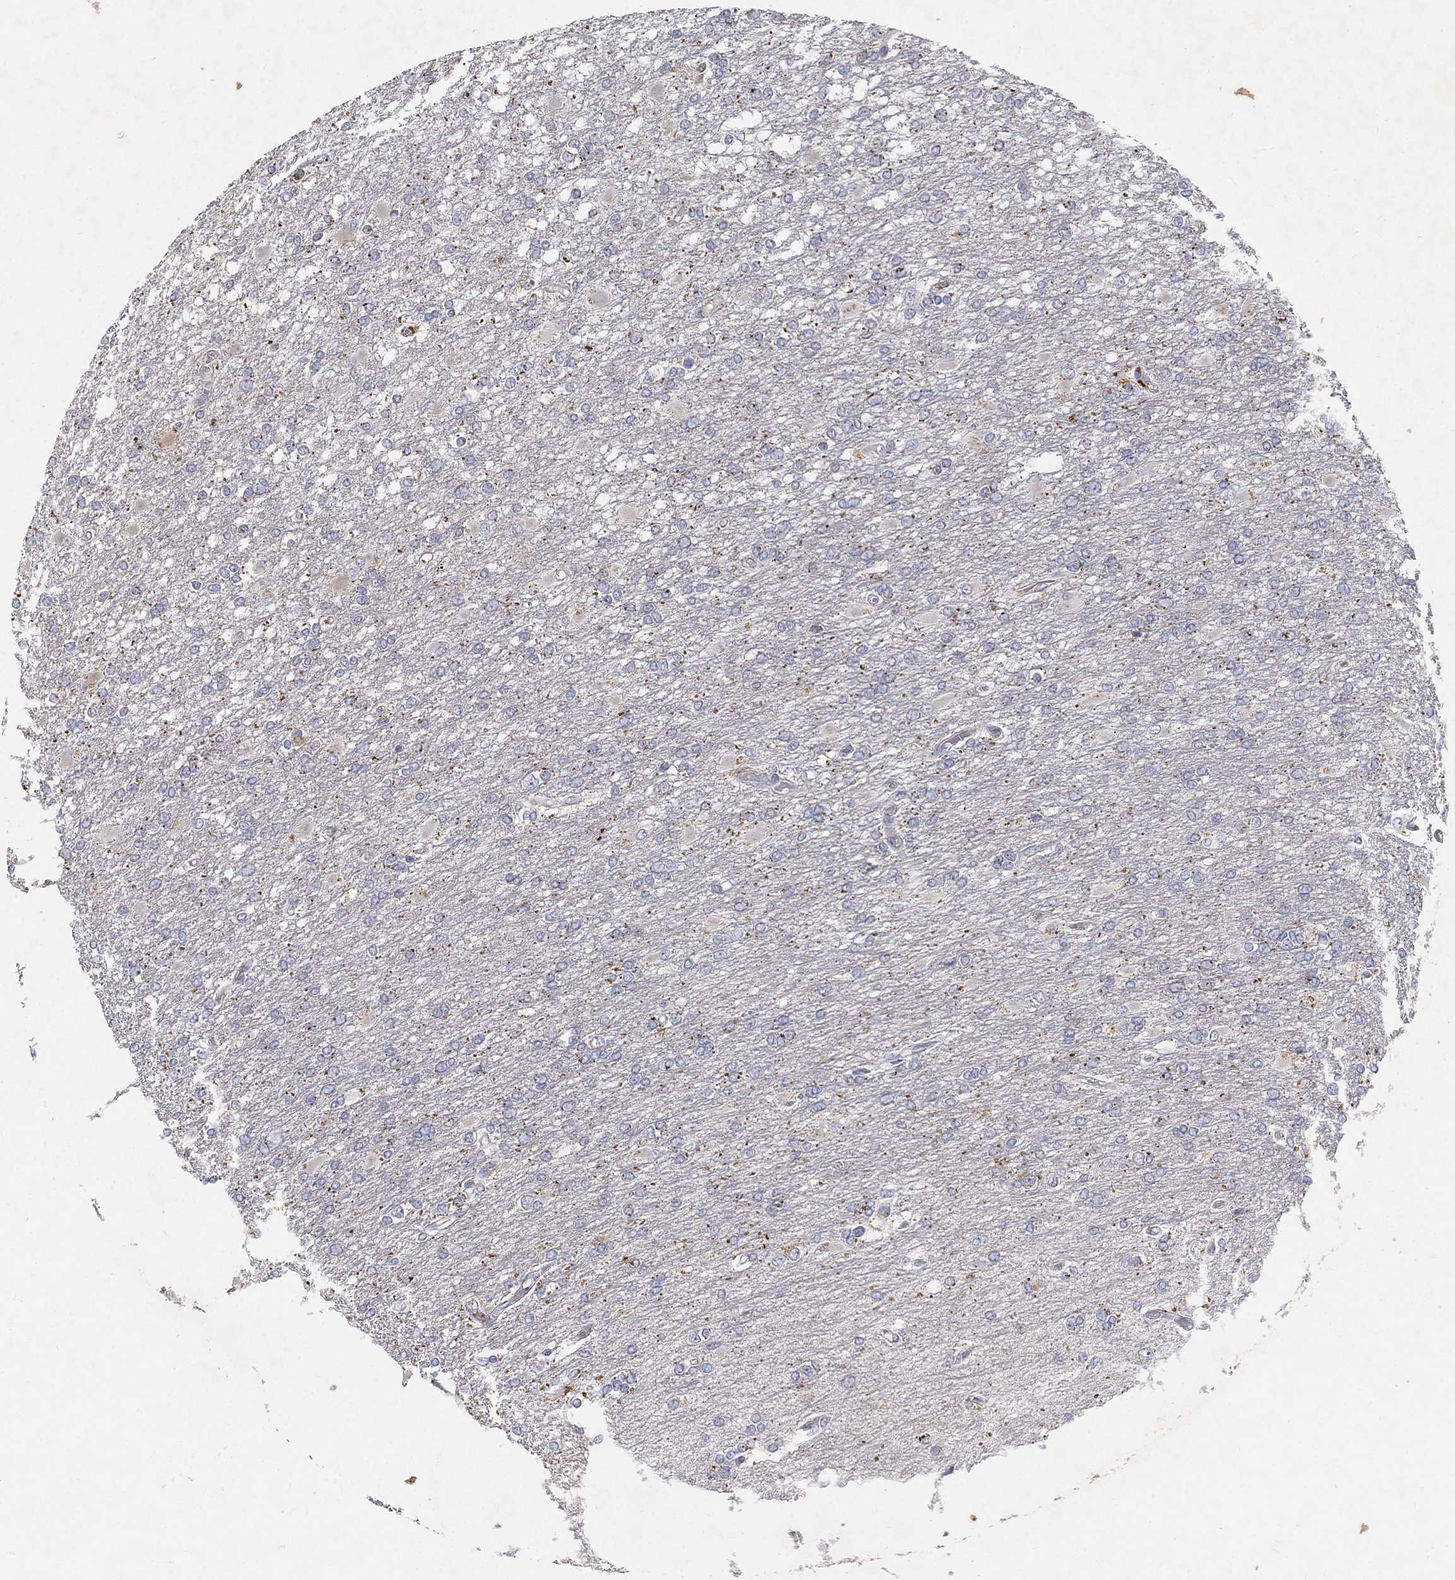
{"staining": {"intensity": "strong", "quantity": "<25%", "location": "cytoplasmic/membranous"}, "tissue": "glioma", "cell_type": "Tumor cells", "image_type": "cancer", "snomed": [{"axis": "morphology", "description": "Glioma, malignant, High grade"}, {"axis": "topography", "description": "Cerebral cortex"}], "caption": "Immunohistochemistry (DAB (3,3'-diaminobenzidine)) staining of human malignant high-grade glioma exhibits strong cytoplasmic/membranous protein positivity in approximately <25% of tumor cells. Nuclei are stained in blue.", "gene": "CTSL", "patient": {"sex": "male", "age": 79}}